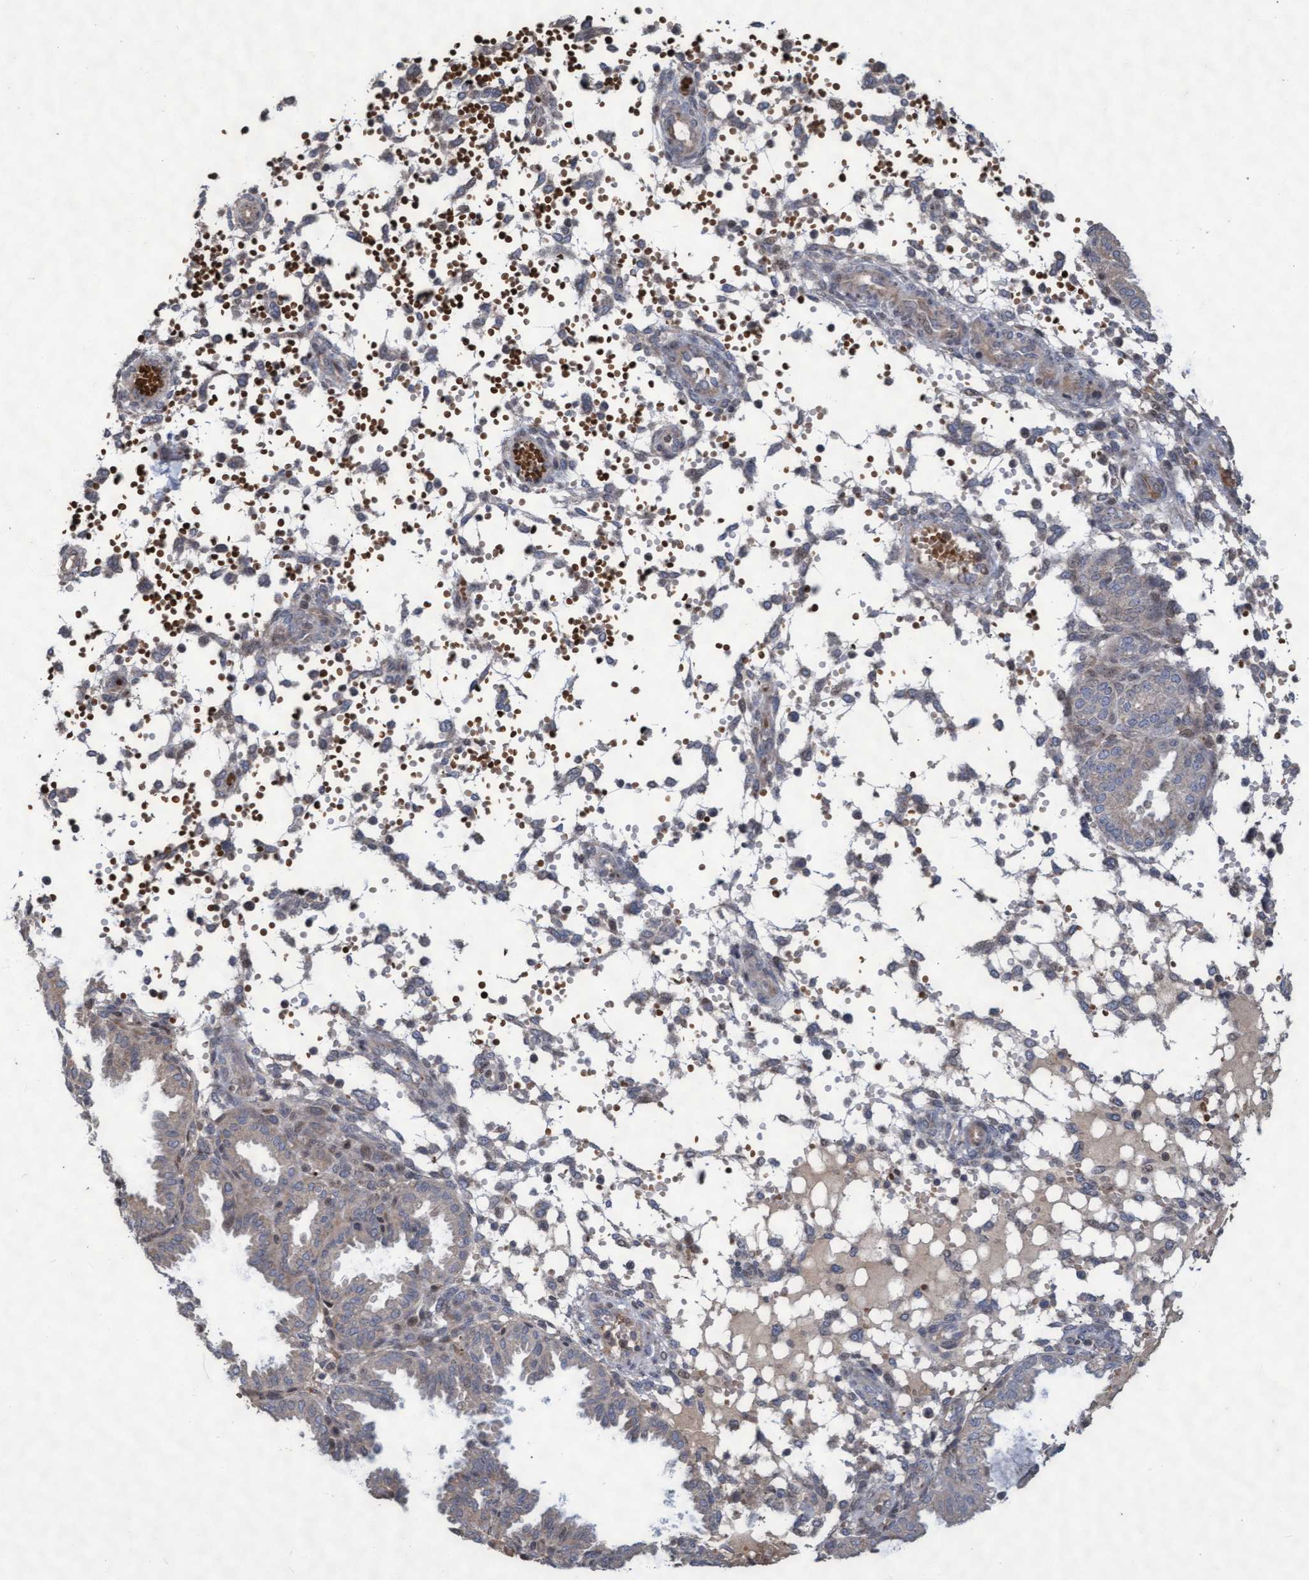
{"staining": {"intensity": "weak", "quantity": "<25%", "location": "cytoplasmic/membranous"}, "tissue": "endometrium", "cell_type": "Cells in endometrial stroma", "image_type": "normal", "snomed": [{"axis": "morphology", "description": "Normal tissue, NOS"}, {"axis": "topography", "description": "Endometrium"}], "caption": "Immunohistochemistry (IHC) photomicrograph of benign endometrium stained for a protein (brown), which demonstrates no positivity in cells in endometrial stroma. Brightfield microscopy of immunohistochemistry (IHC) stained with DAB (brown) and hematoxylin (blue), captured at high magnification.", "gene": "KCNC2", "patient": {"sex": "female", "age": 33}}